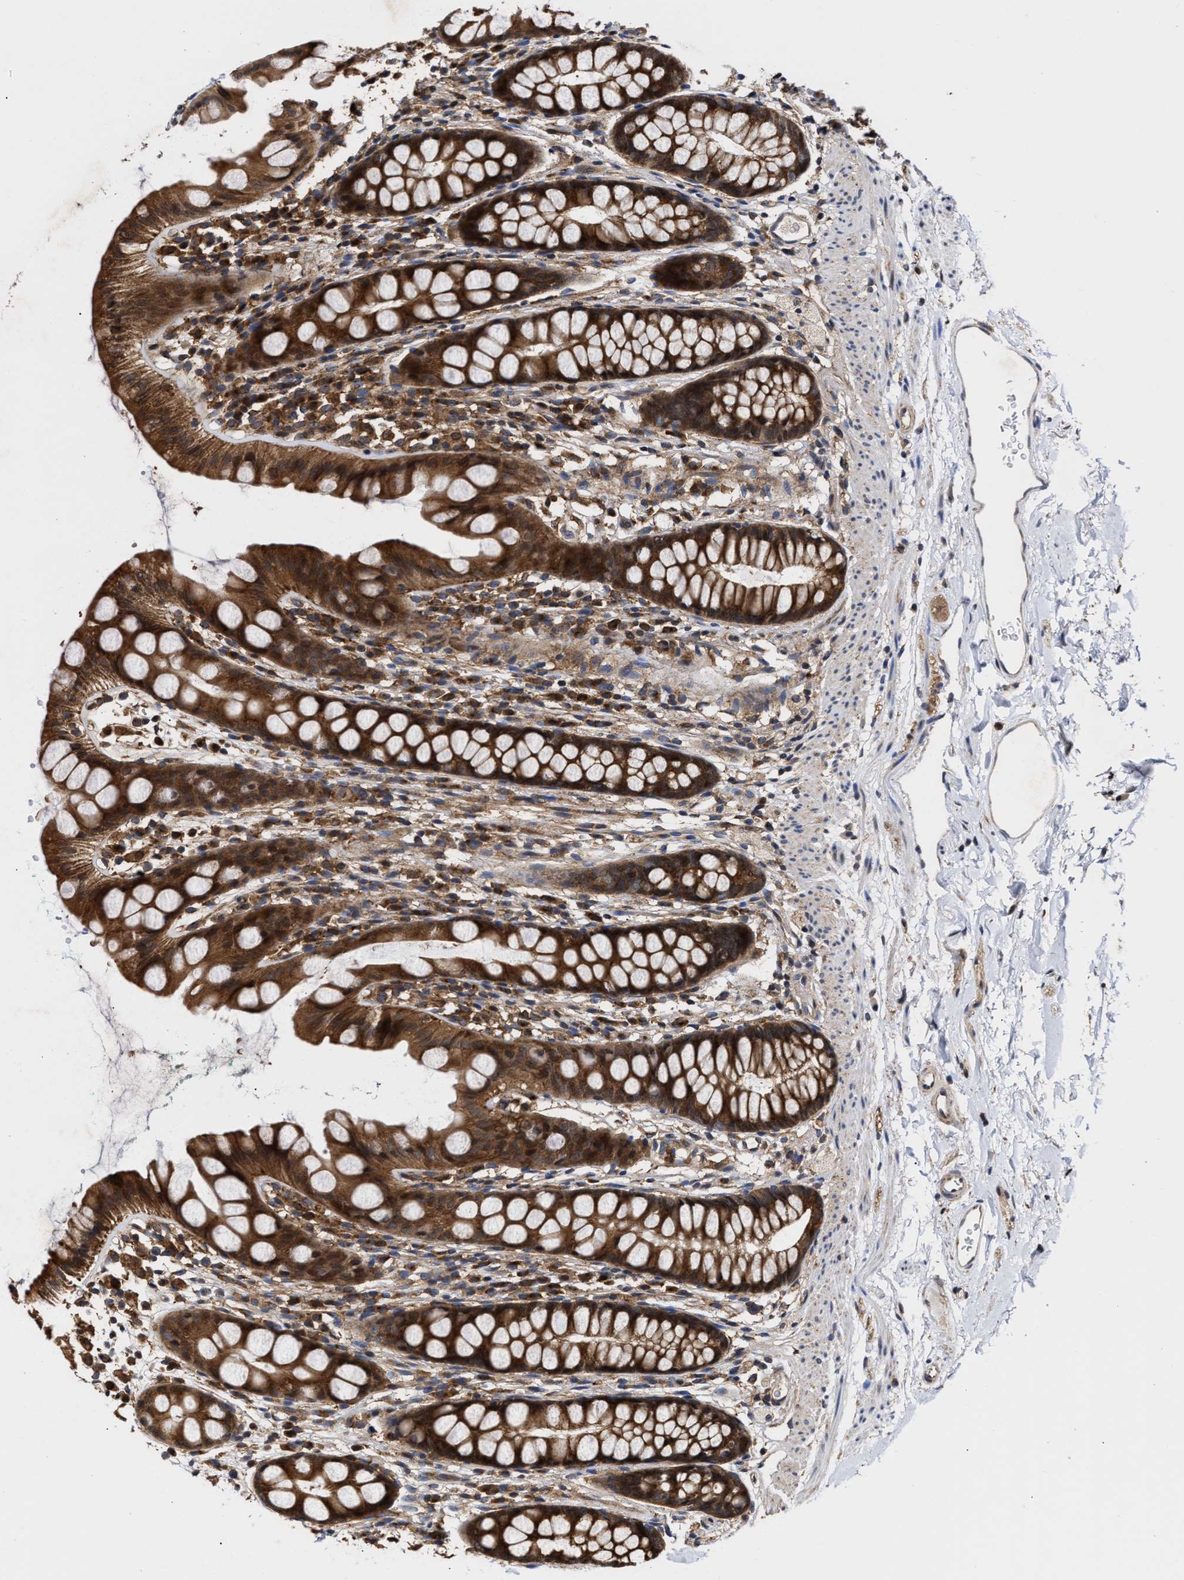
{"staining": {"intensity": "strong", "quantity": ">75%", "location": "cytoplasmic/membranous"}, "tissue": "rectum", "cell_type": "Glandular cells", "image_type": "normal", "snomed": [{"axis": "morphology", "description": "Normal tissue, NOS"}, {"axis": "topography", "description": "Rectum"}], "caption": "Rectum stained with DAB (3,3'-diaminobenzidine) immunohistochemistry (IHC) exhibits high levels of strong cytoplasmic/membranous positivity in approximately >75% of glandular cells.", "gene": "CLIP2", "patient": {"sex": "female", "age": 65}}